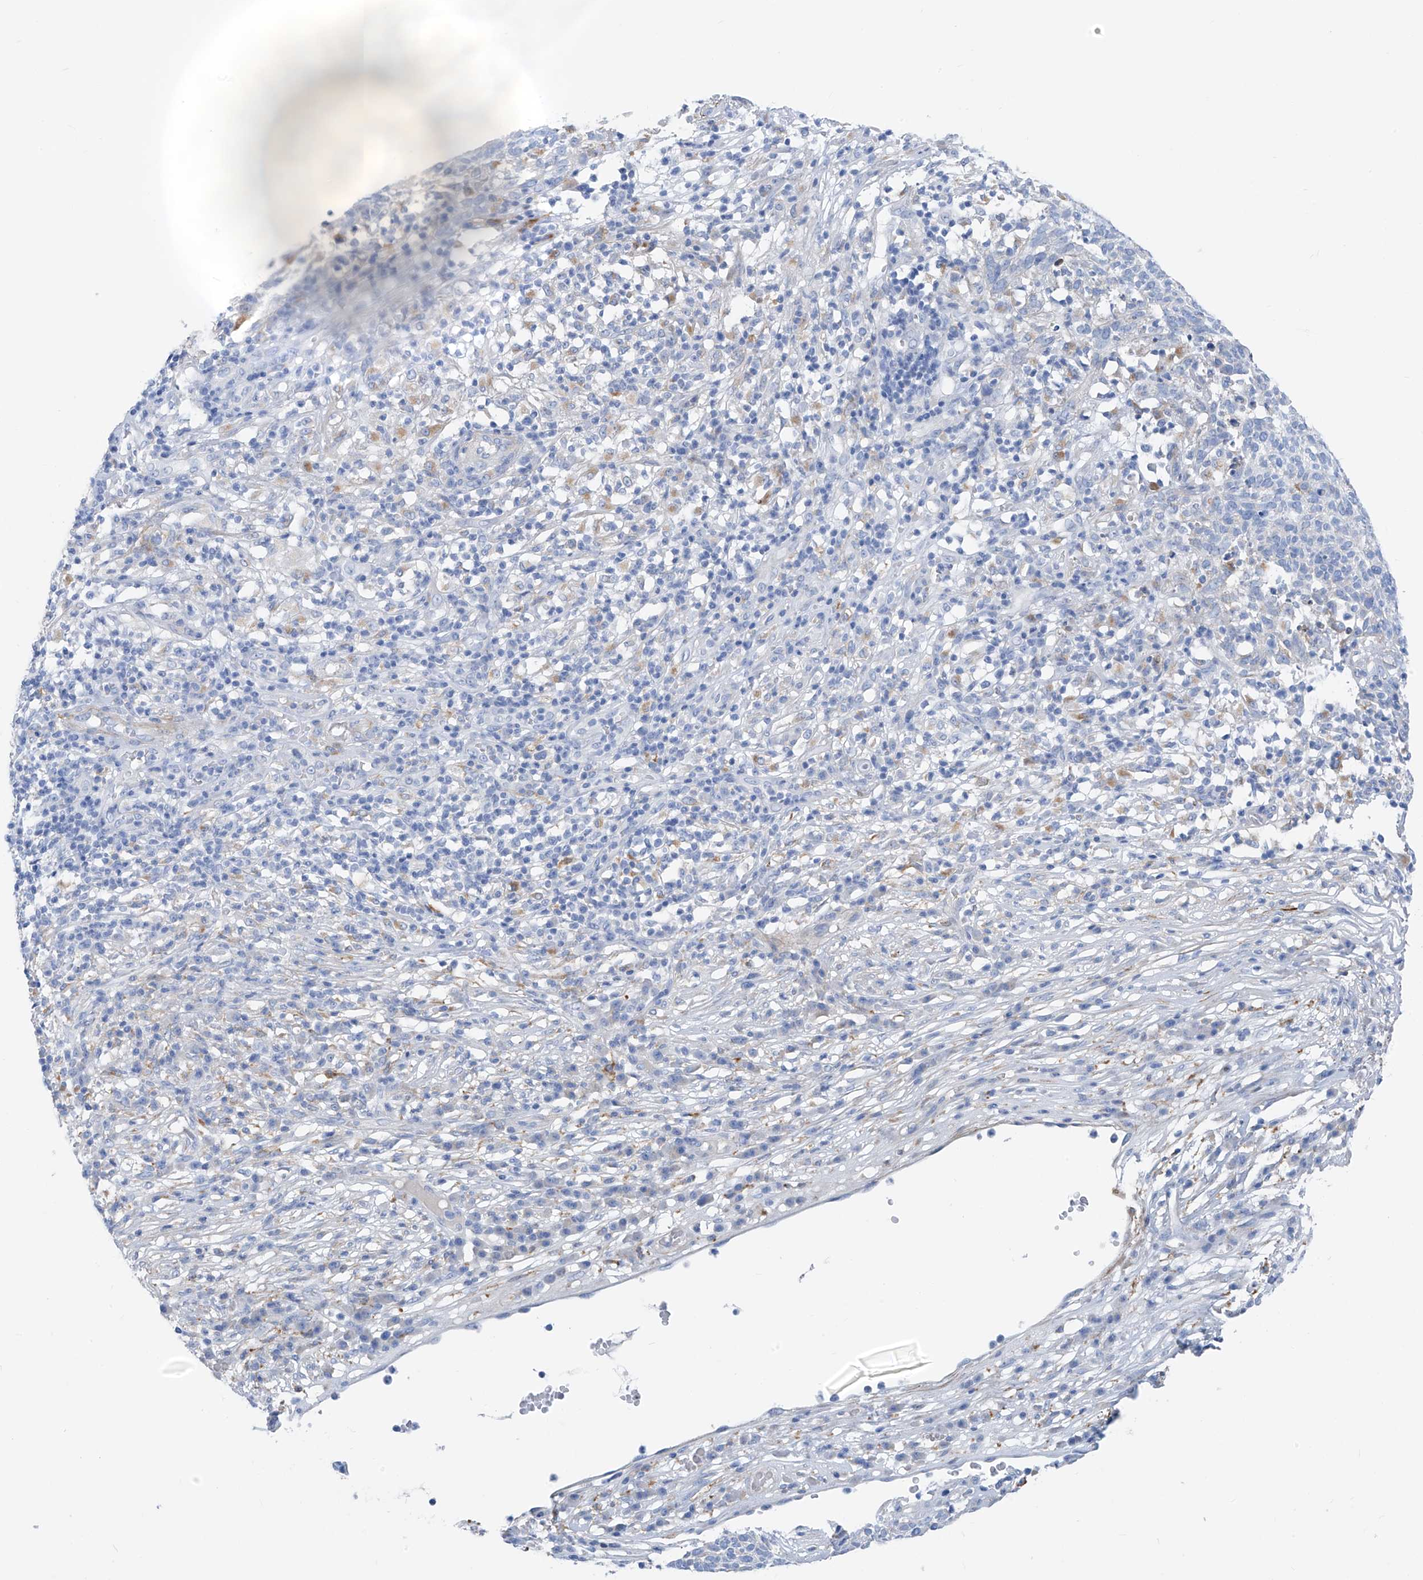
{"staining": {"intensity": "negative", "quantity": "none", "location": "none"}, "tissue": "skin cancer", "cell_type": "Tumor cells", "image_type": "cancer", "snomed": [{"axis": "morphology", "description": "Squamous cell carcinoma, NOS"}, {"axis": "topography", "description": "Skin"}], "caption": "Human skin squamous cell carcinoma stained for a protein using immunohistochemistry shows no staining in tumor cells.", "gene": "GLMP", "patient": {"sex": "female", "age": 90}}